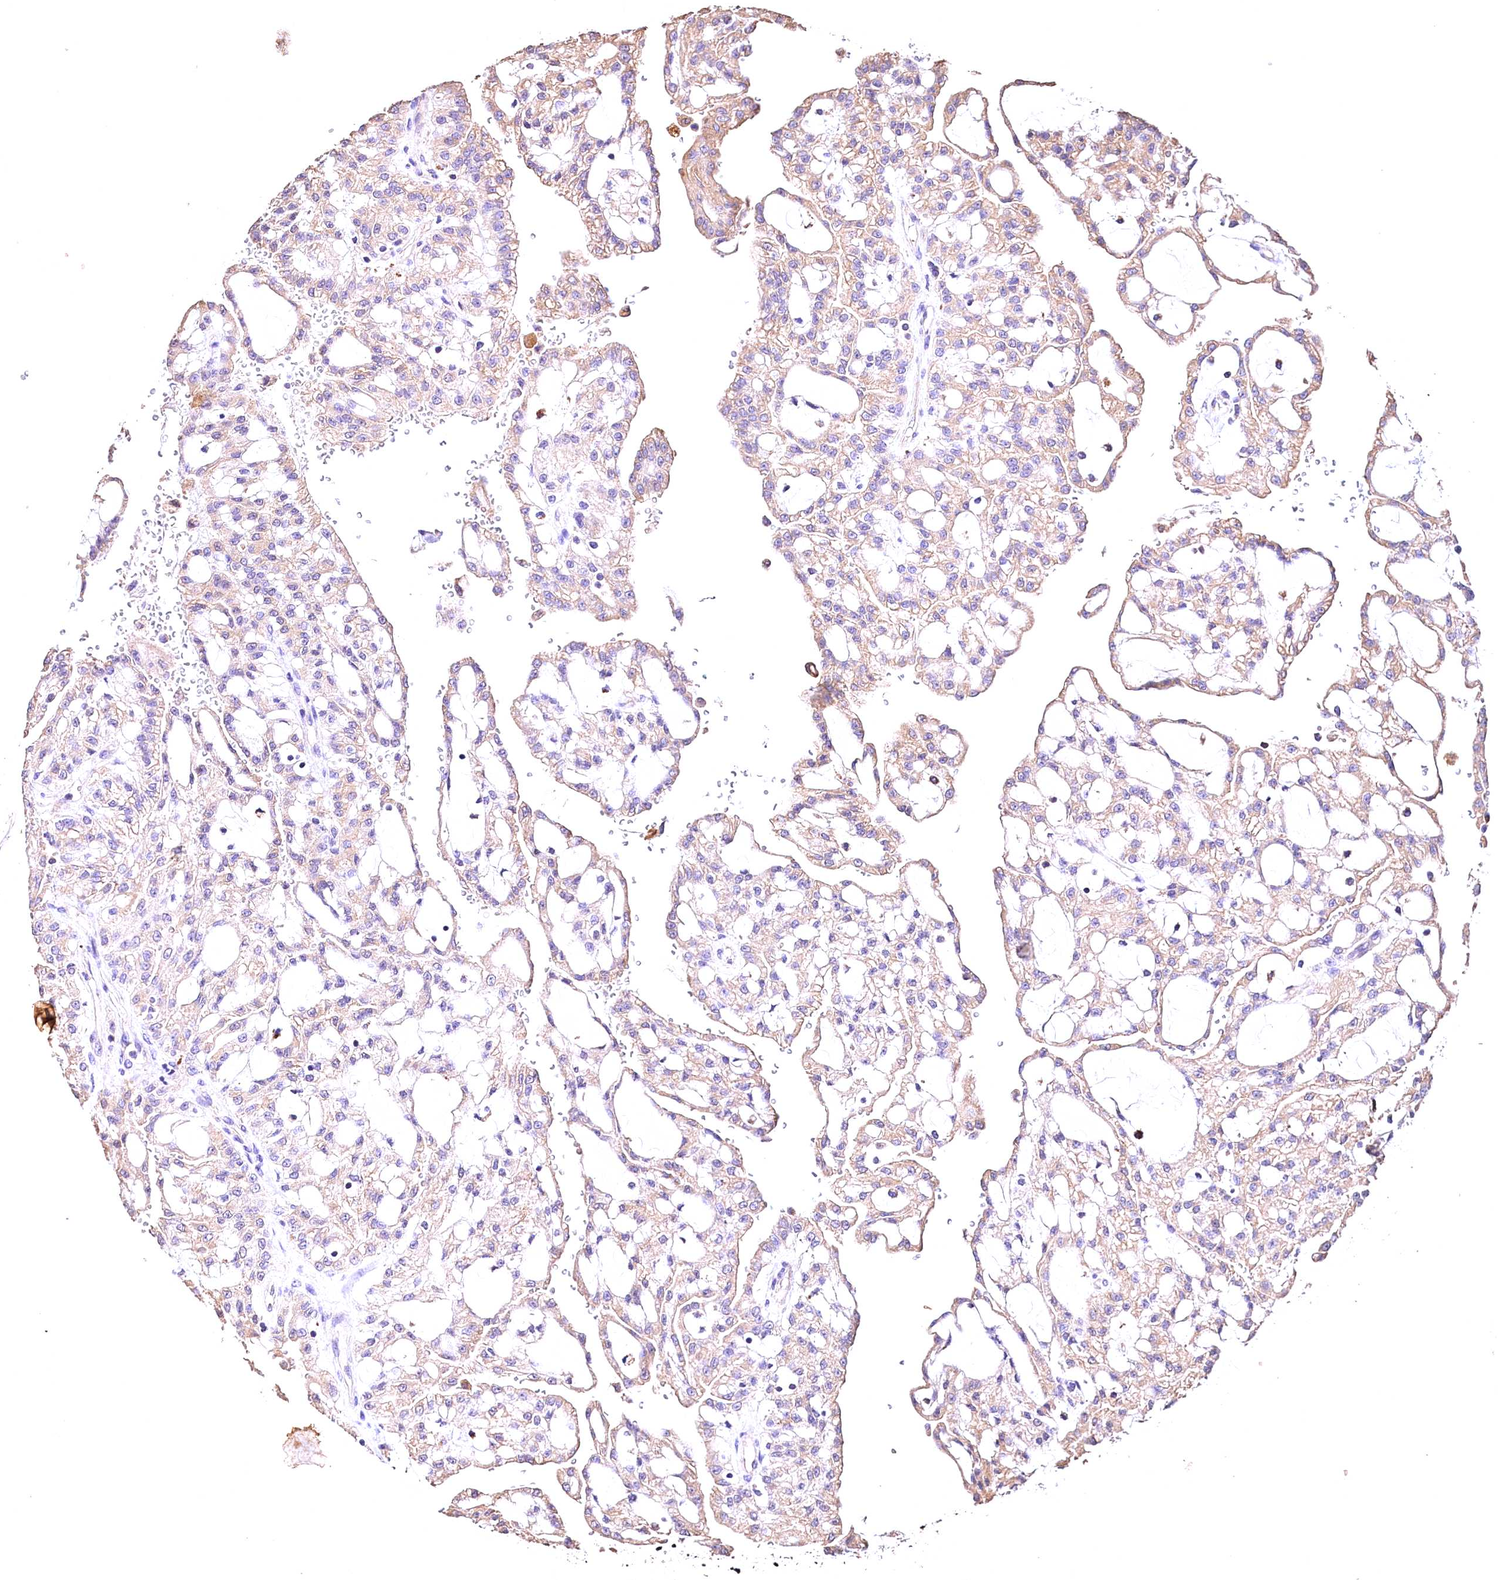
{"staining": {"intensity": "weak", "quantity": "<25%", "location": "cytoplasmic/membranous"}, "tissue": "renal cancer", "cell_type": "Tumor cells", "image_type": "cancer", "snomed": [{"axis": "morphology", "description": "Adenocarcinoma, NOS"}, {"axis": "topography", "description": "Kidney"}], "caption": "Immunohistochemical staining of renal adenocarcinoma displays no significant positivity in tumor cells.", "gene": "OAS3", "patient": {"sex": "male", "age": 63}}